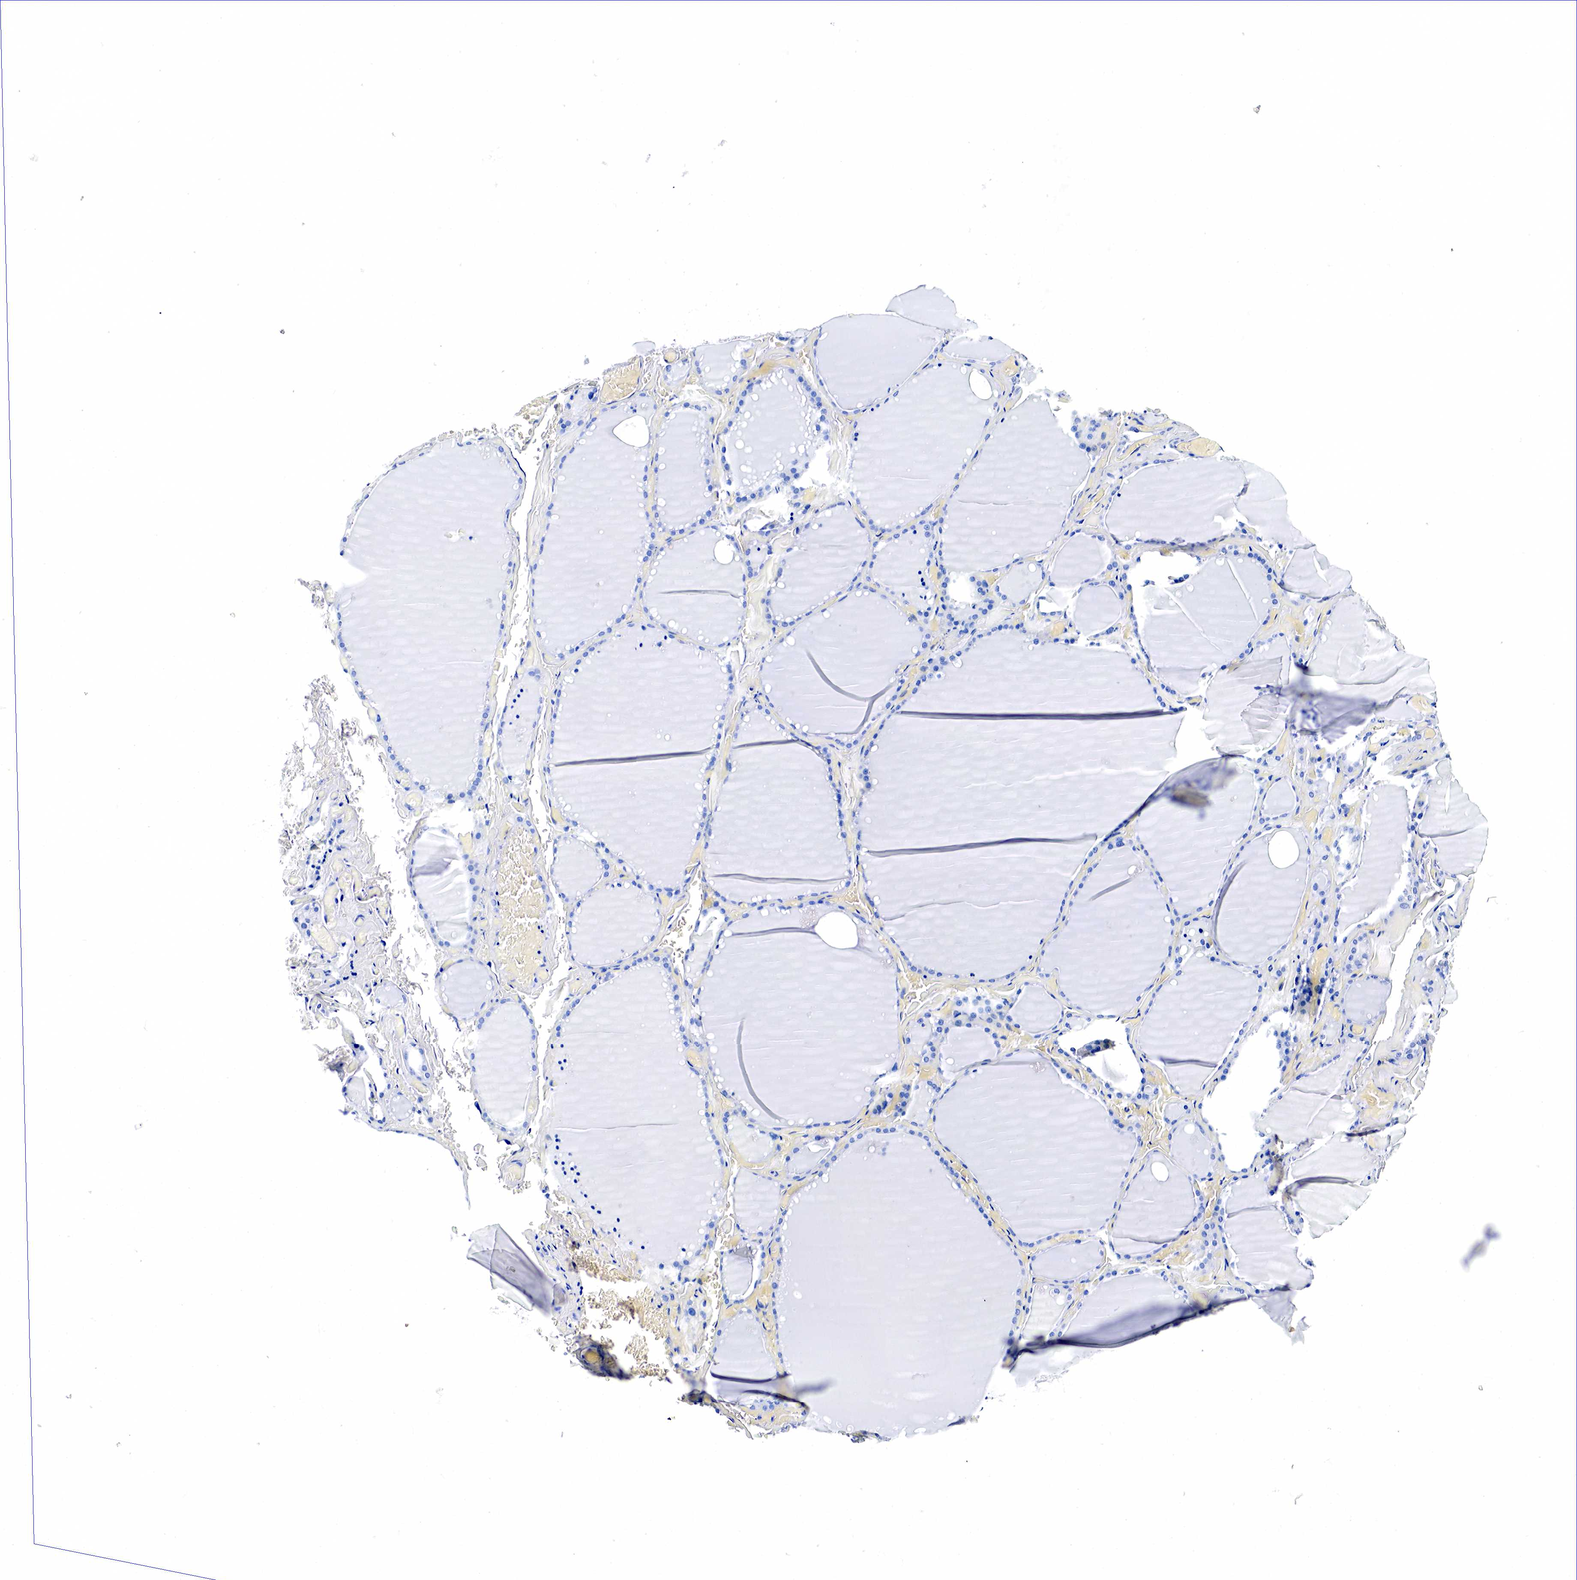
{"staining": {"intensity": "negative", "quantity": "none", "location": "none"}, "tissue": "thyroid gland", "cell_type": "Glandular cells", "image_type": "normal", "snomed": [{"axis": "morphology", "description": "Normal tissue, NOS"}, {"axis": "topography", "description": "Thyroid gland"}], "caption": "DAB (3,3'-diaminobenzidine) immunohistochemical staining of benign thyroid gland shows no significant staining in glandular cells. (Immunohistochemistry, brightfield microscopy, high magnification).", "gene": "GCG", "patient": {"sex": "male", "age": 34}}